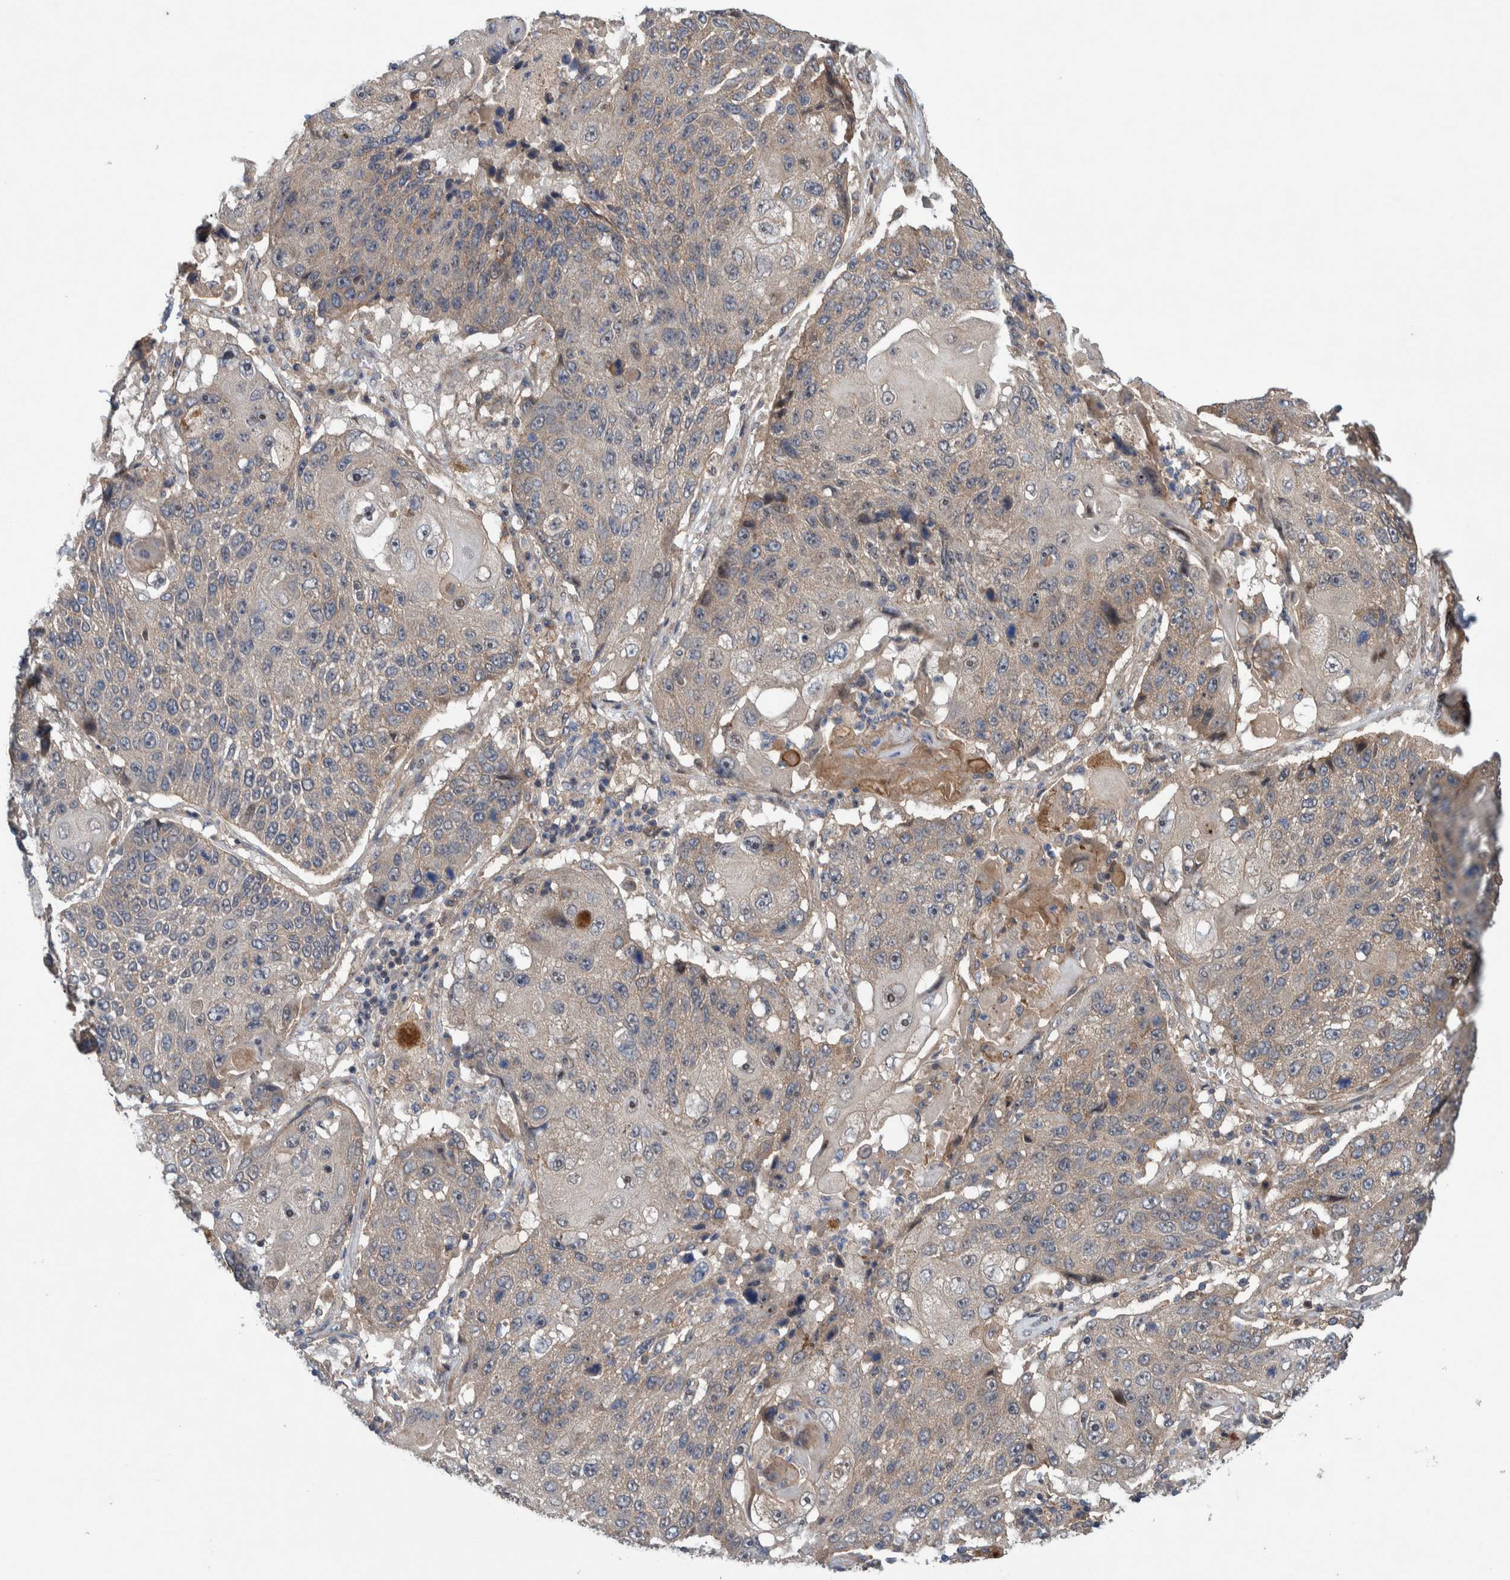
{"staining": {"intensity": "weak", "quantity": "<25%", "location": "cytoplasmic/membranous"}, "tissue": "lung cancer", "cell_type": "Tumor cells", "image_type": "cancer", "snomed": [{"axis": "morphology", "description": "Squamous cell carcinoma, NOS"}, {"axis": "topography", "description": "Lung"}], "caption": "Tumor cells are negative for brown protein staining in lung cancer.", "gene": "PIK3R6", "patient": {"sex": "male", "age": 61}}